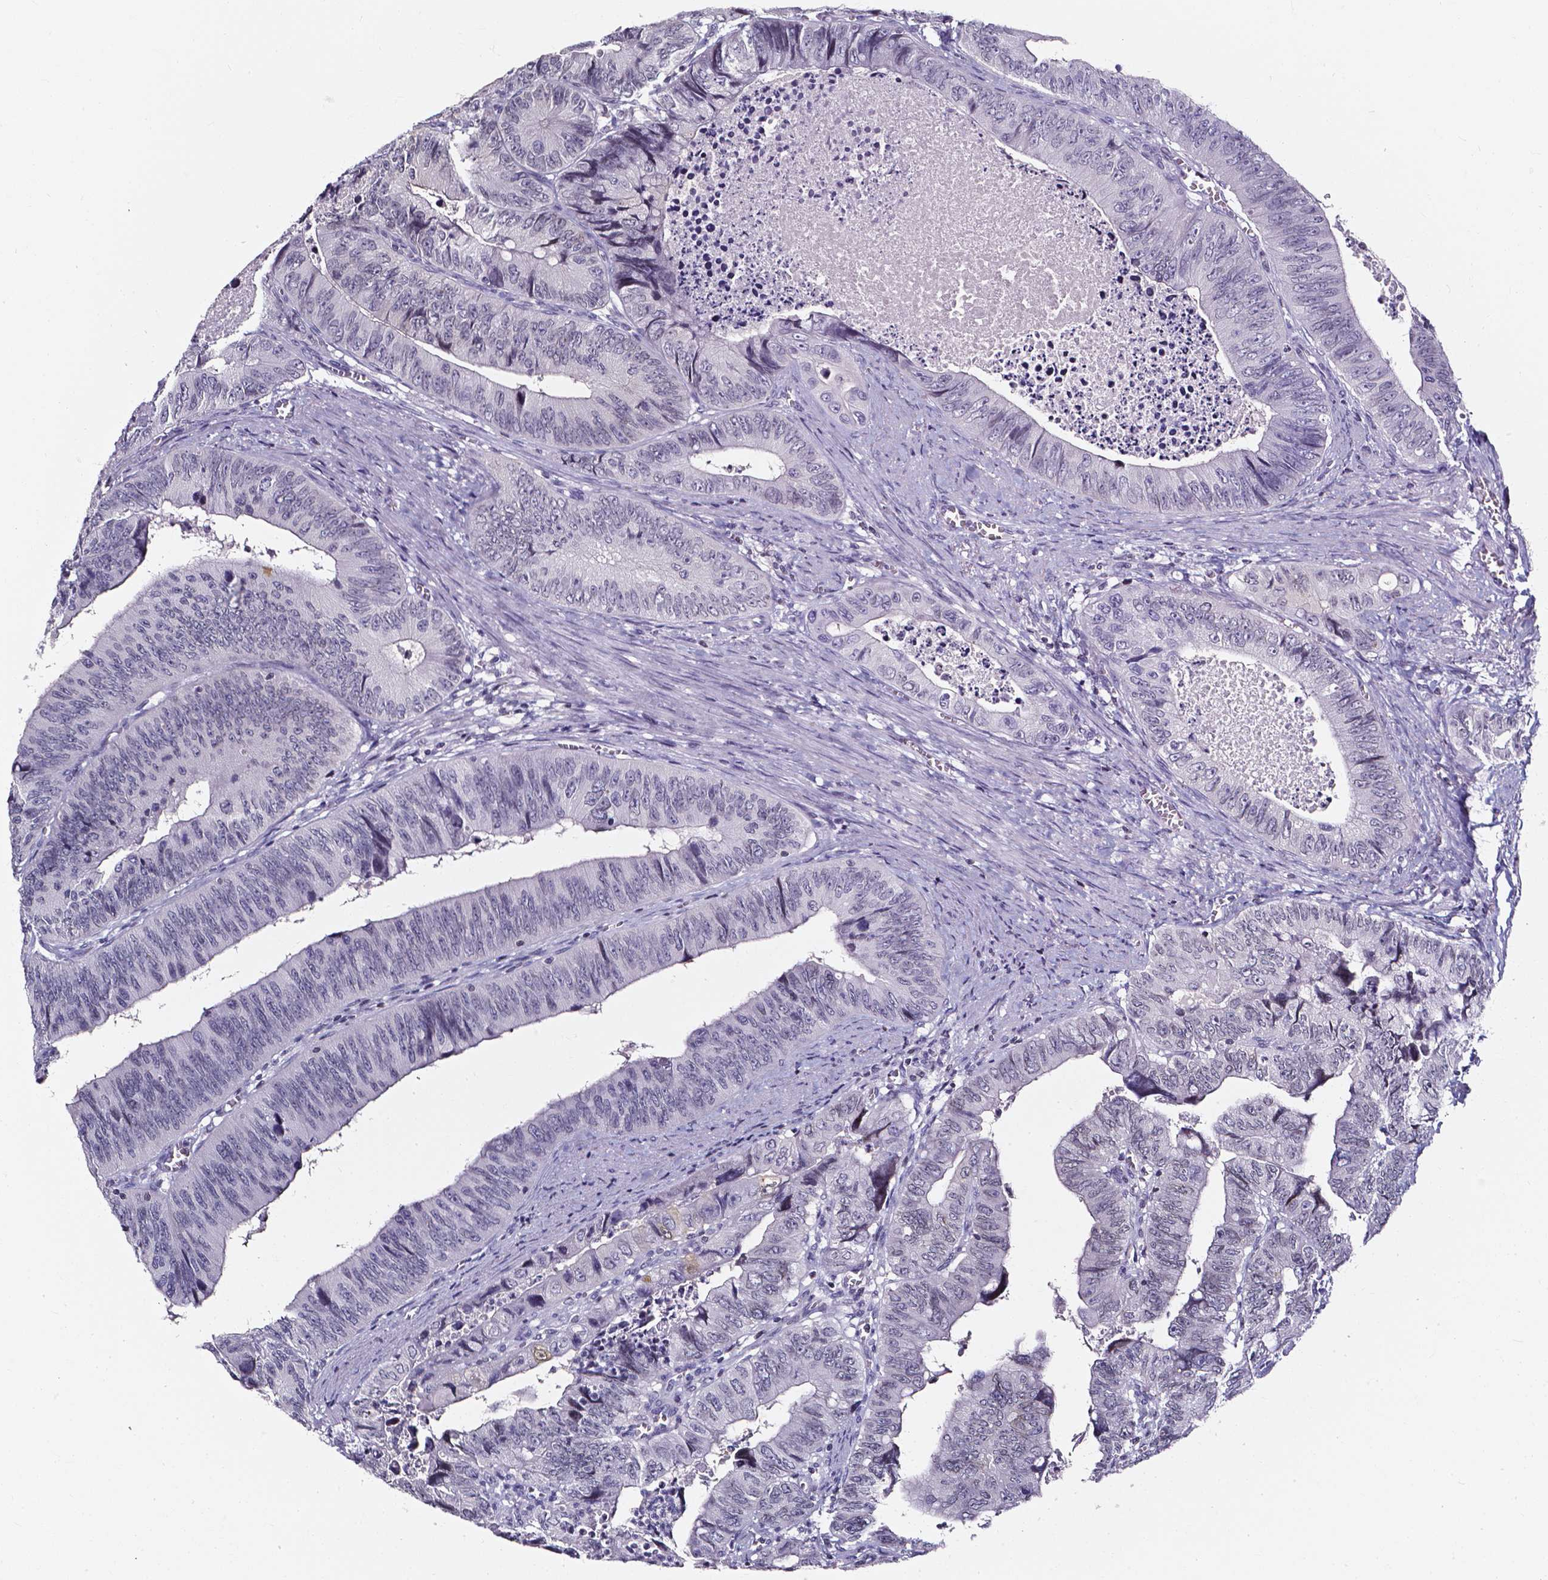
{"staining": {"intensity": "negative", "quantity": "none", "location": "none"}, "tissue": "colorectal cancer", "cell_type": "Tumor cells", "image_type": "cancer", "snomed": [{"axis": "morphology", "description": "Adenocarcinoma, NOS"}, {"axis": "topography", "description": "Colon"}], "caption": "High magnification brightfield microscopy of colorectal adenocarcinoma stained with DAB (brown) and counterstained with hematoxylin (blue): tumor cells show no significant staining. (DAB (3,3'-diaminobenzidine) immunohistochemistry (IHC) visualized using brightfield microscopy, high magnification).", "gene": "AKR1B10", "patient": {"sex": "female", "age": 84}}